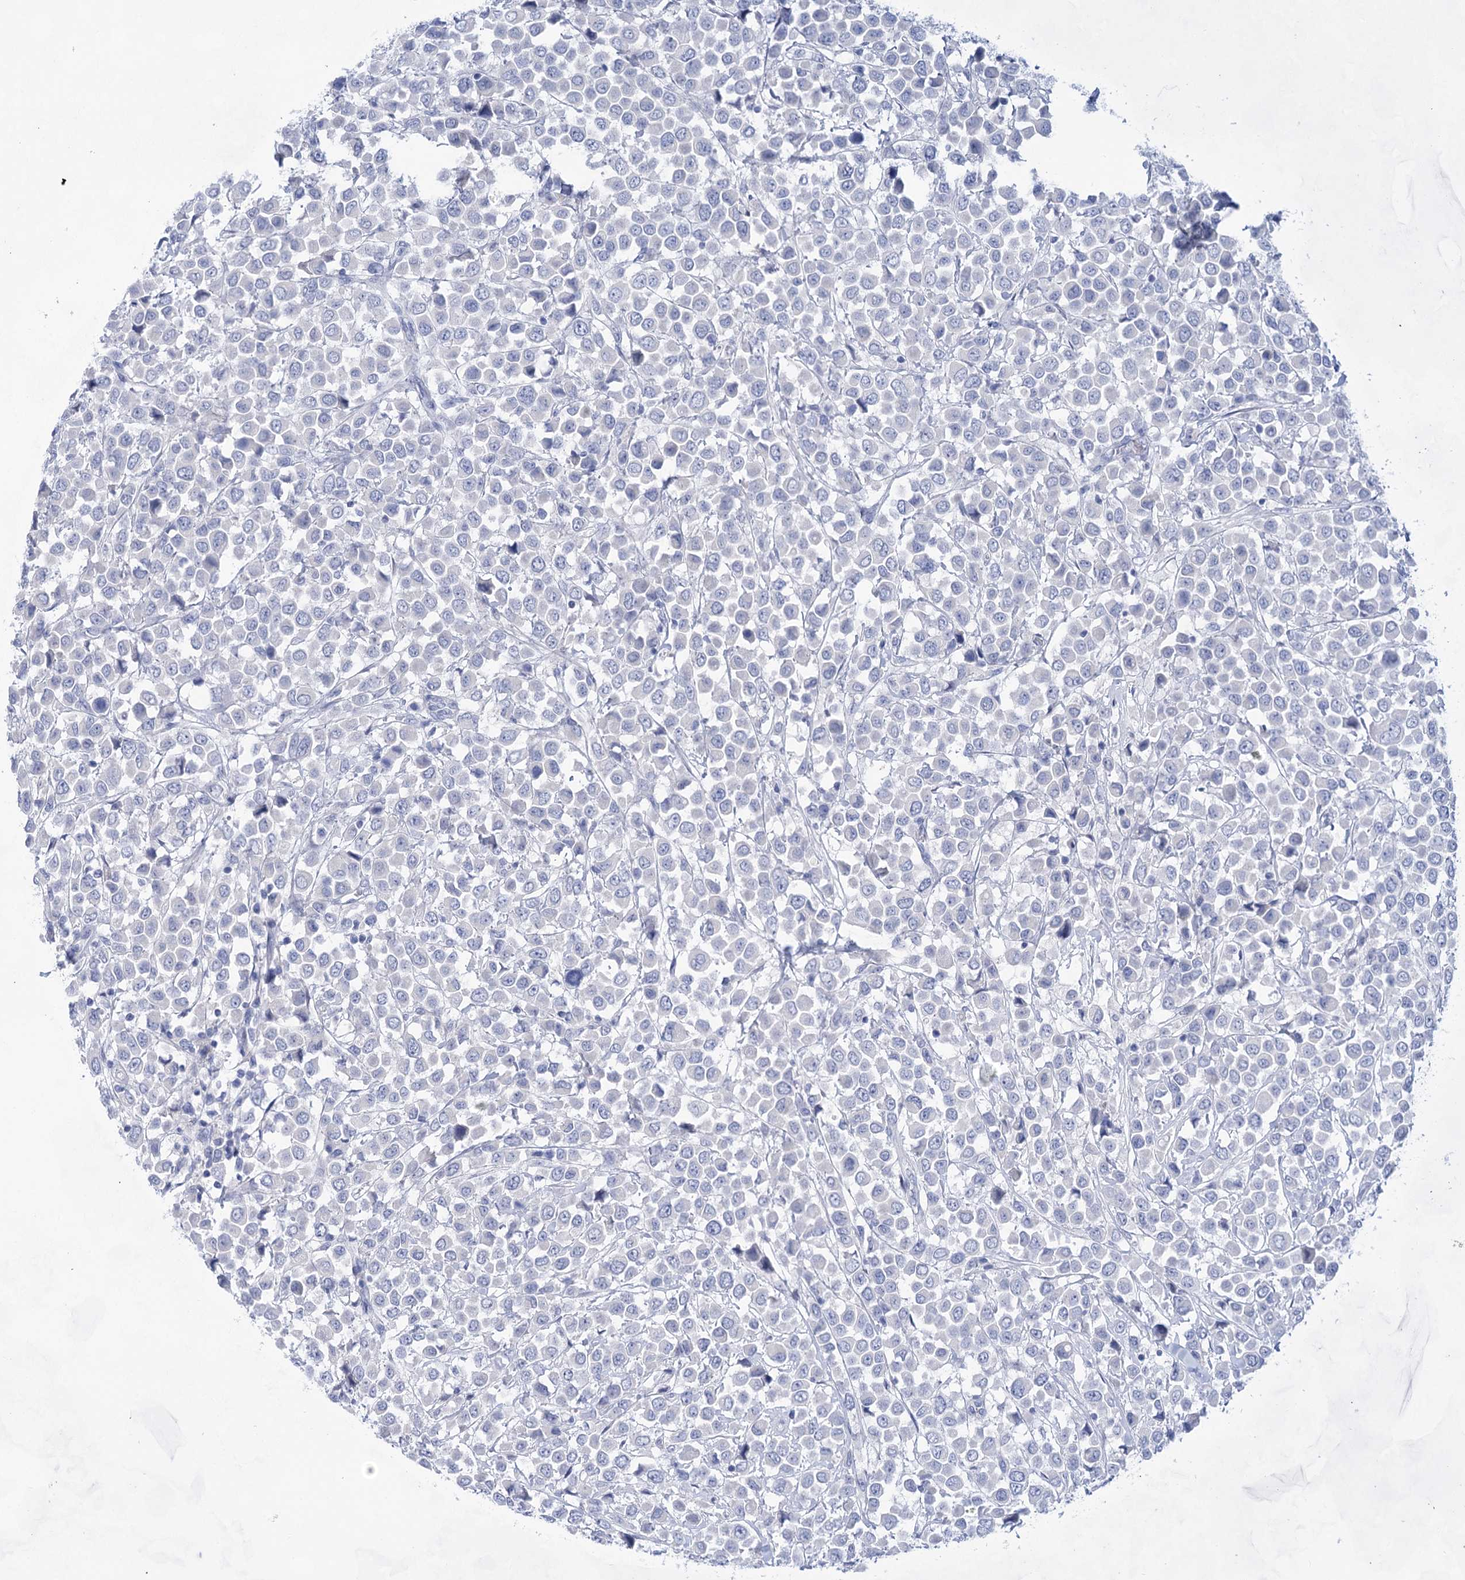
{"staining": {"intensity": "negative", "quantity": "none", "location": "none"}, "tissue": "breast cancer", "cell_type": "Tumor cells", "image_type": "cancer", "snomed": [{"axis": "morphology", "description": "Duct carcinoma"}, {"axis": "topography", "description": "Breast"}], "caption": "Immunohistochemistry micrograph of neoplastic tissue: intraductal carcinoma (breast) stained with DAB shows no significant protein staining in tumor cells.", "gene": "LALBA", "patient": {"sex": "female", "age": 61}}